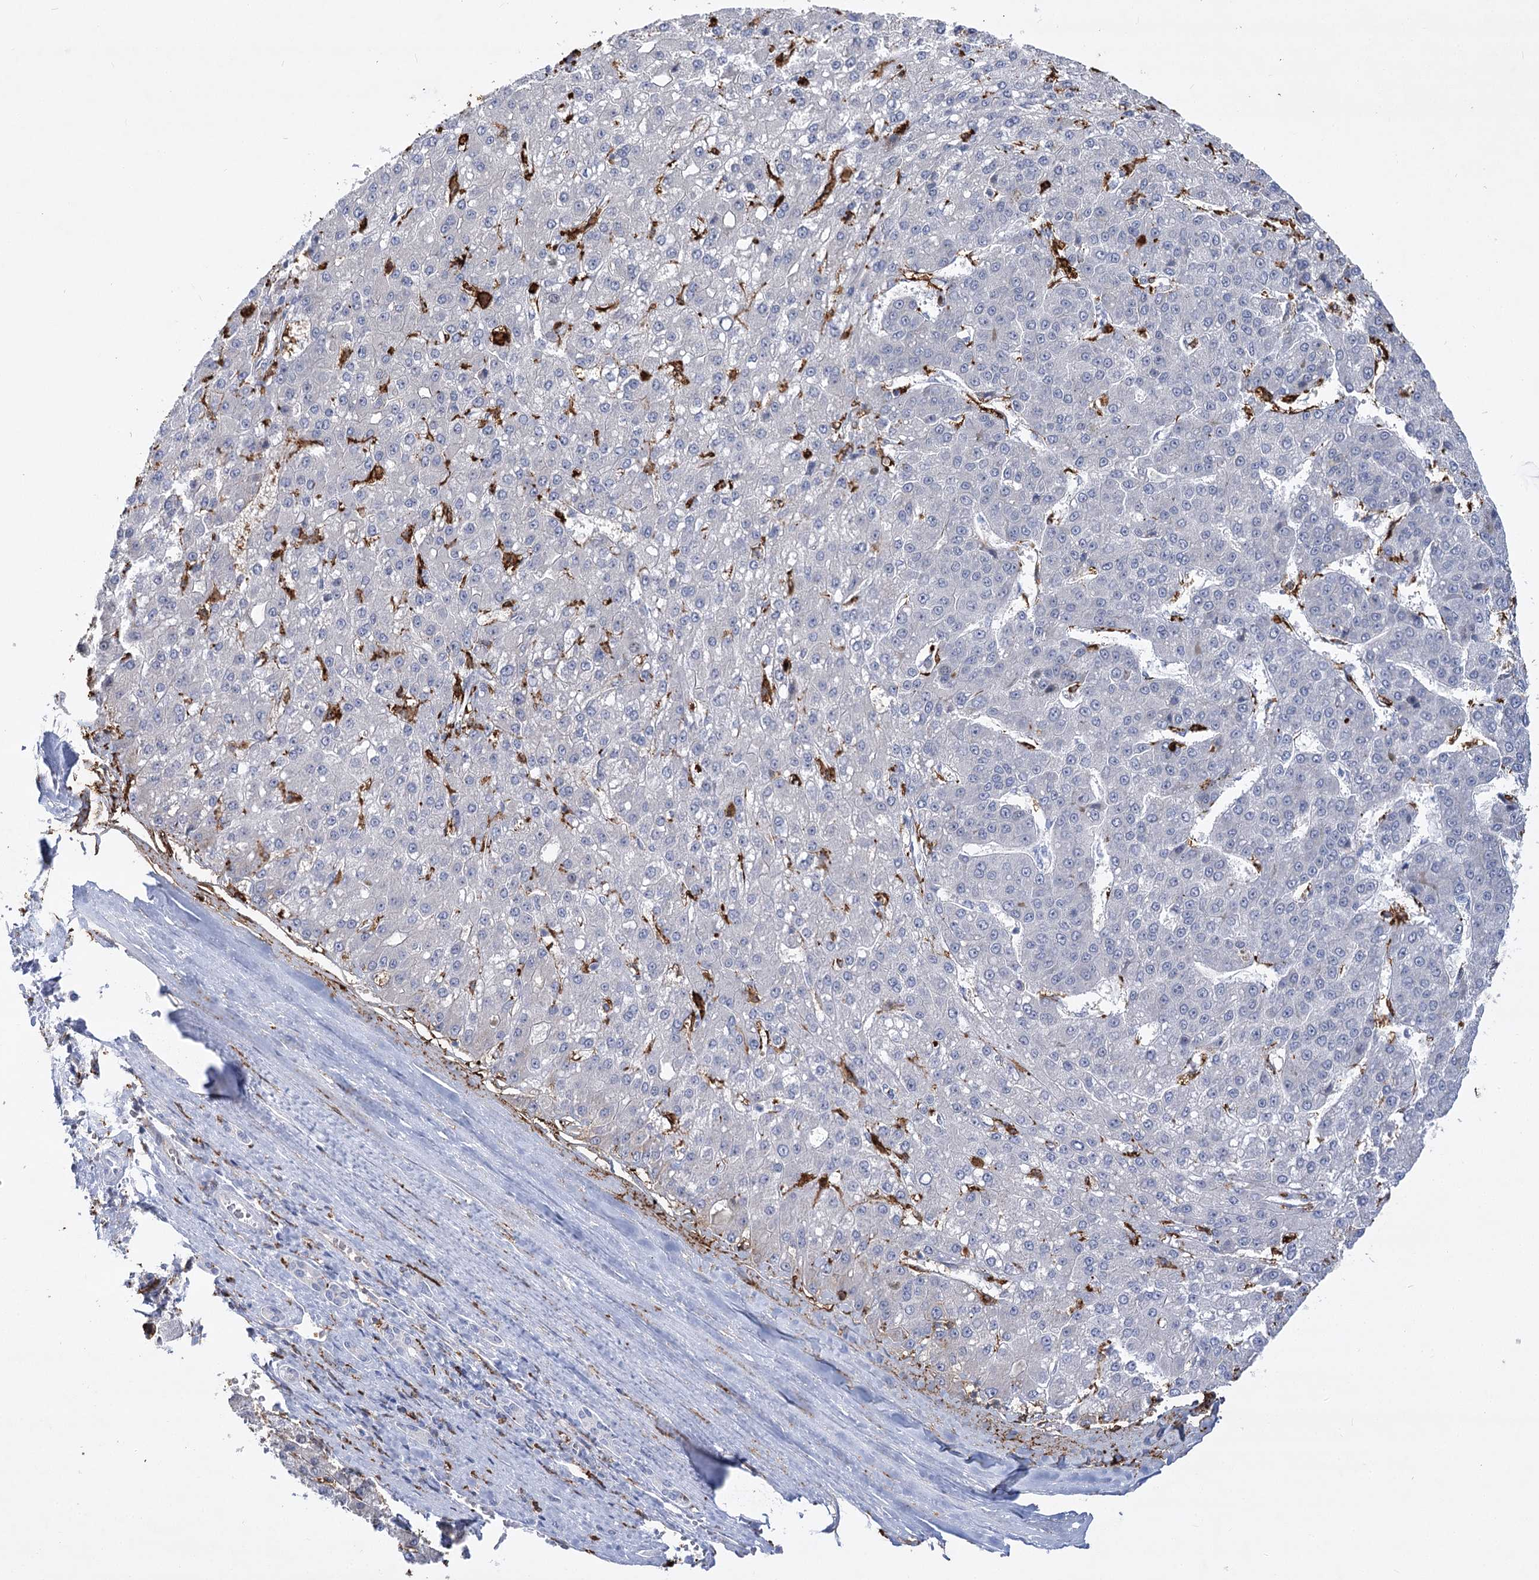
{"staining": {"intensity": "negative", "quantity": "none", "location": "none"}, "tissue": "liver cancer", "cell_type": "Tumor cells", "image_type": "cancer", "snomed": [{"axis": "morphology", "description": "Carcinoma, Hepatocellular, NOS"}, {"axis": "topography", "description": "Liver"}], "caption": "A high-resolution photomicrograph shows IHC staining of liver cancer (hepatocellular carcinoma), which displays no significant staining in tumor cells.", "gene": "PIWIL4", "patient": {"sex": "male", "age": 67}}